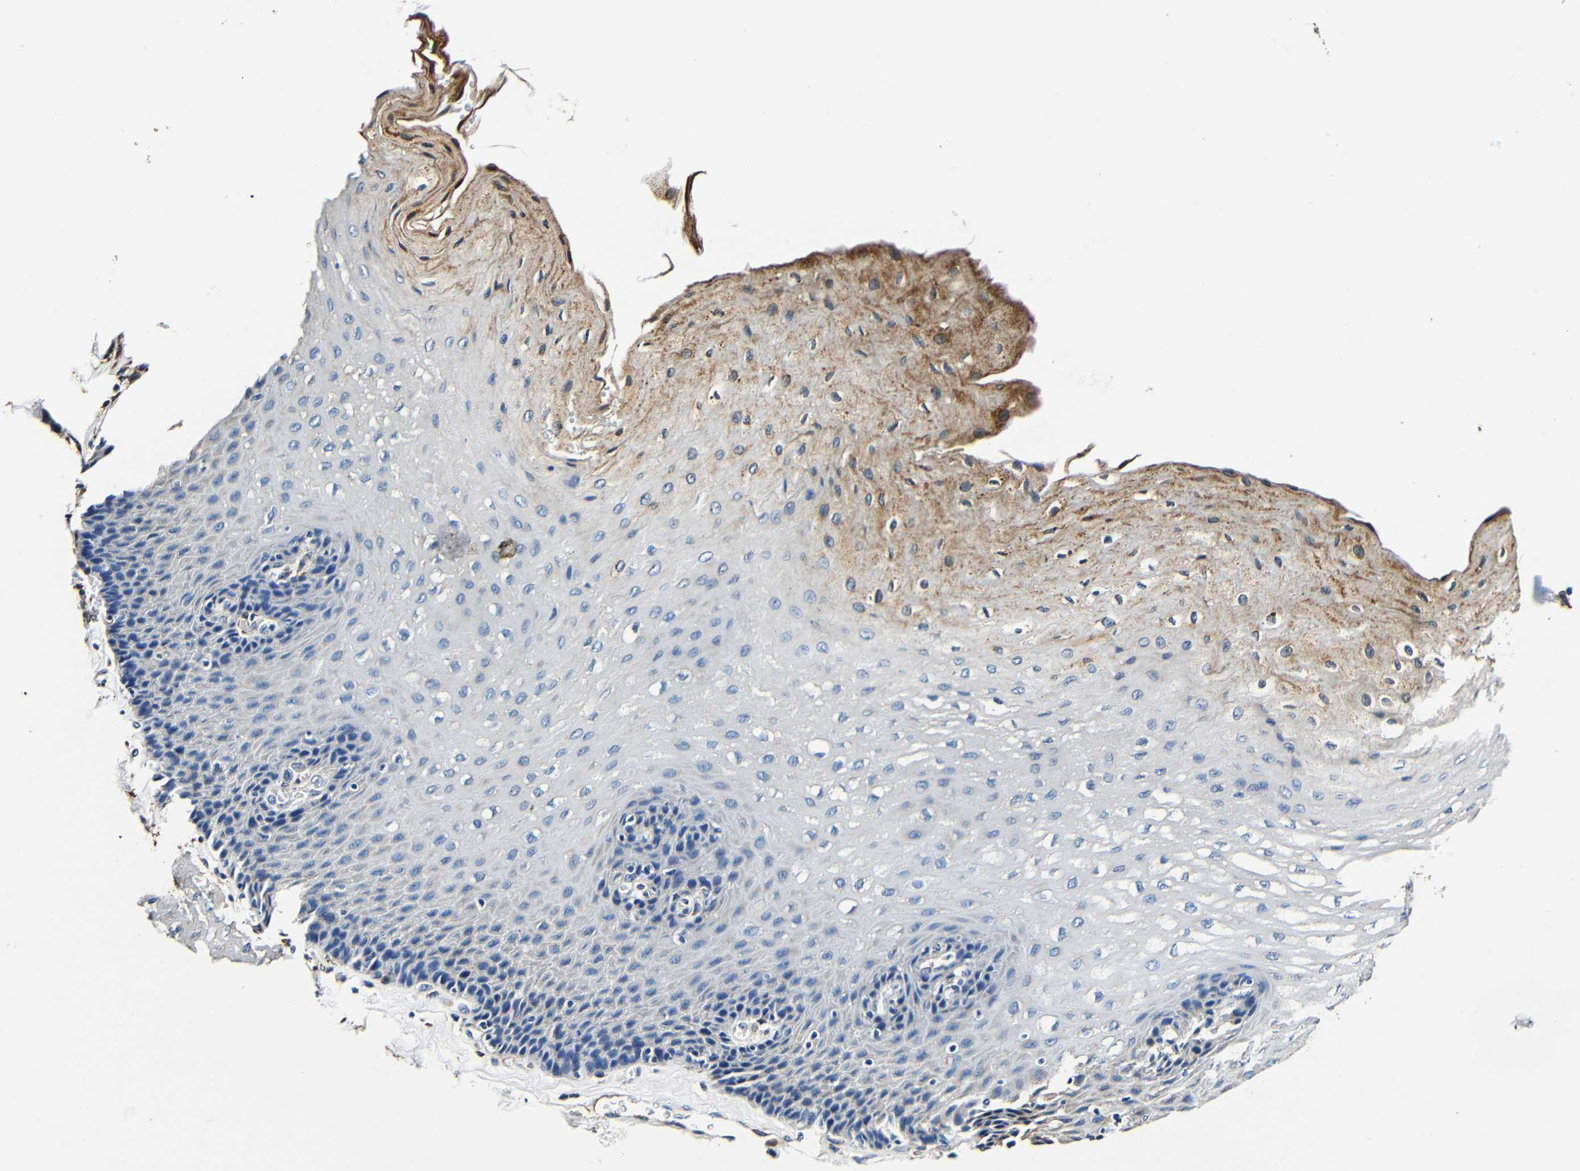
{"staining": {"intensity": "weak", "quantity": "<25%", "location": "cytoplasmic/membranous"}, "tissue": "esophagus", "cell_type": "Squamous epithelial cells", "image_type": "normal", "snomed": [{"axis": "morphology", "description": "Normal tissue, NOS"}, {"axis": "topography", "description": "Esophagus"}], "caption": "The histopathology image demonstrates no staining of squamous epithelial cells in unremarkable esophagus.", "gene": "RRBP1", "patient": {"sex": "female", "age": 72}}